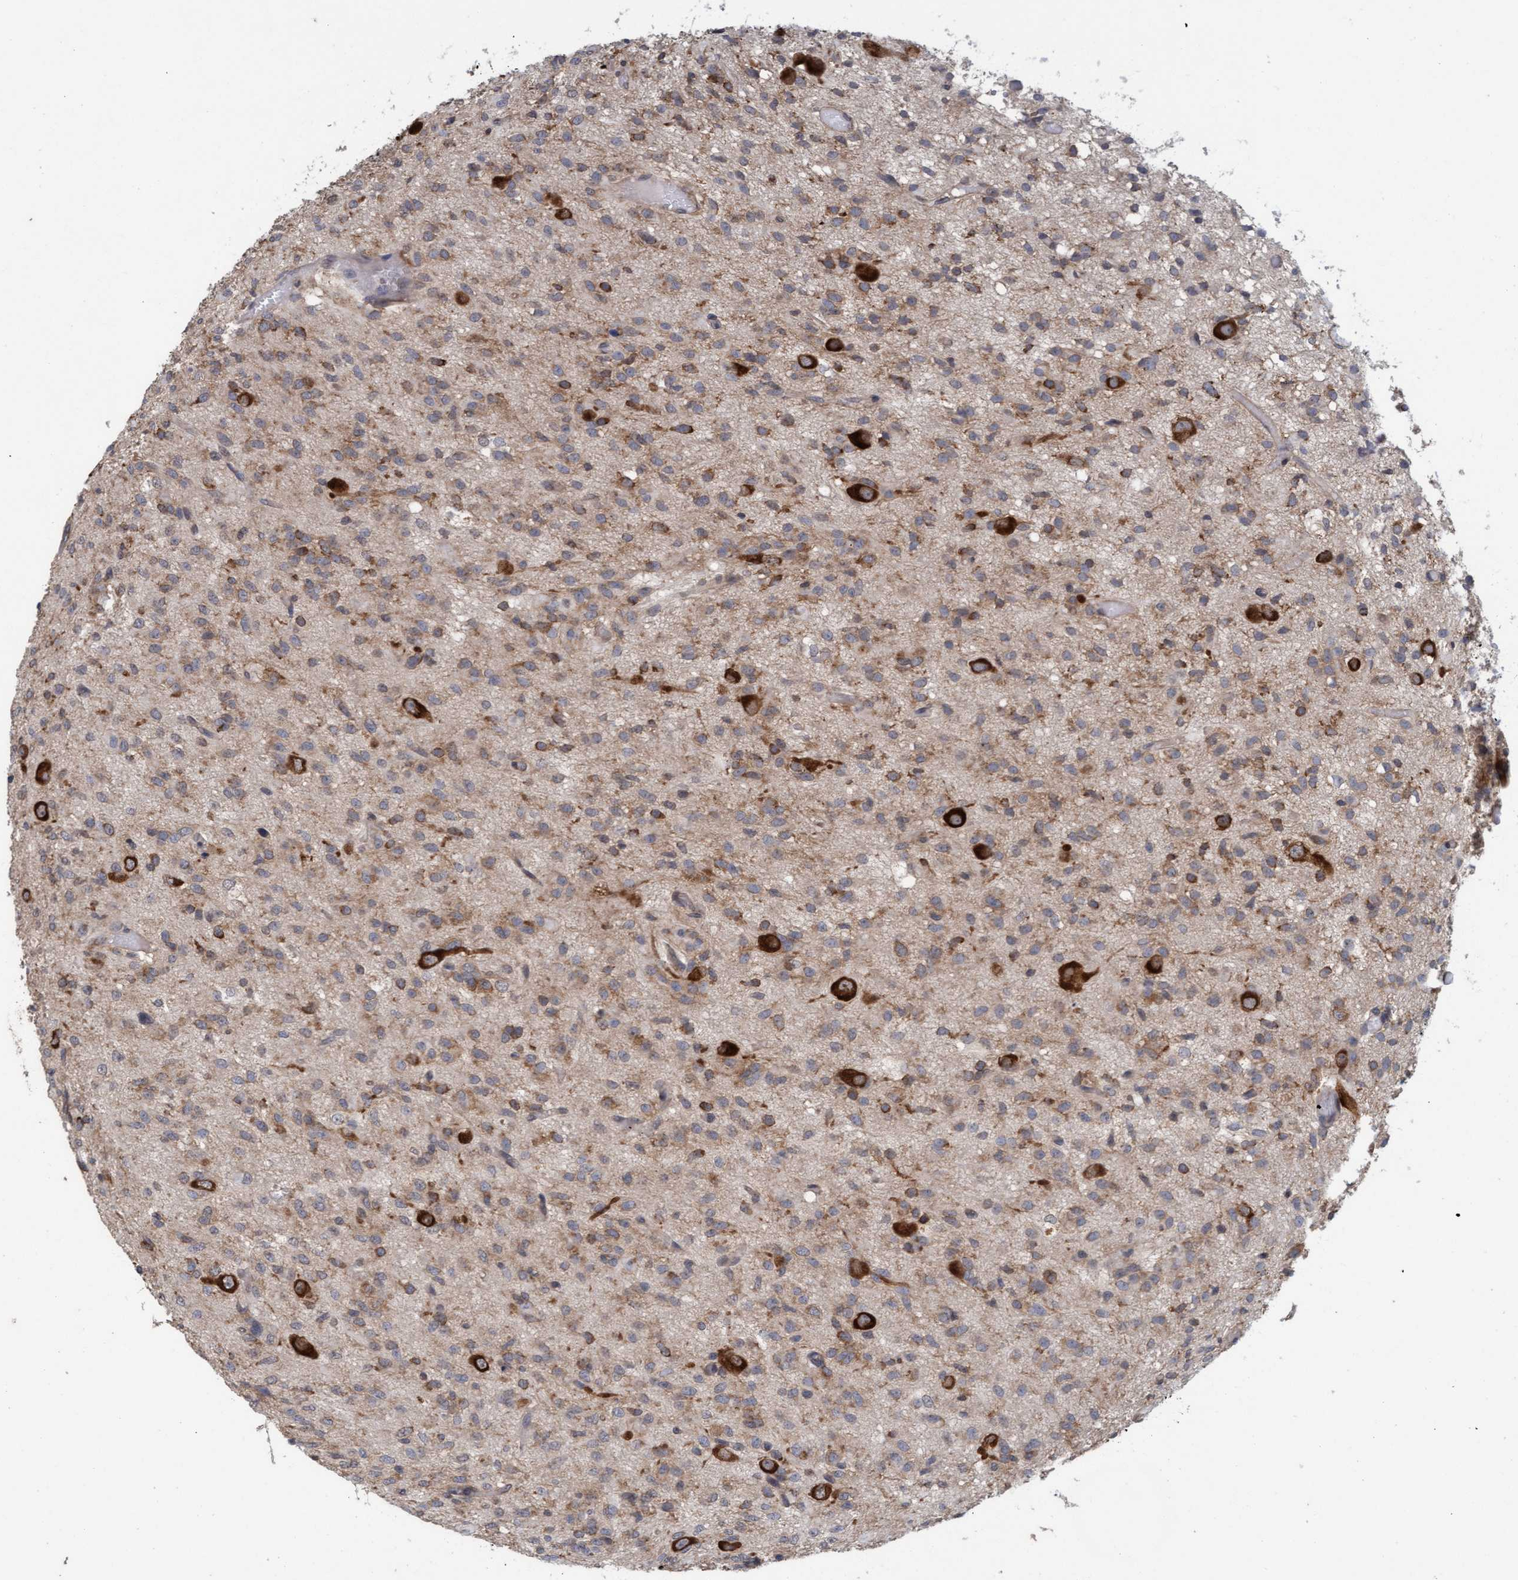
{"staining": {"intensity": "weak", "quantity": ">75%", "location": "cytoplasmic/membranous"}, "tissue": "glioma", "cell_type": "Tumor cells", "image_type": "cancer", "snomed": [{"axis": "morphology", "description": "Glioma, malignant, High grade"}, {"axis": "topography", "description": "Brain"}], "caption": "About >75% of tumor cells in human malignant glioma (high-grade) reveal weak cytoplasmic/membranous protein staining as visualized by brown immunohistochemical staining.", "gene": "FXR2", "patient": {"sex": "female", "age": 59}}